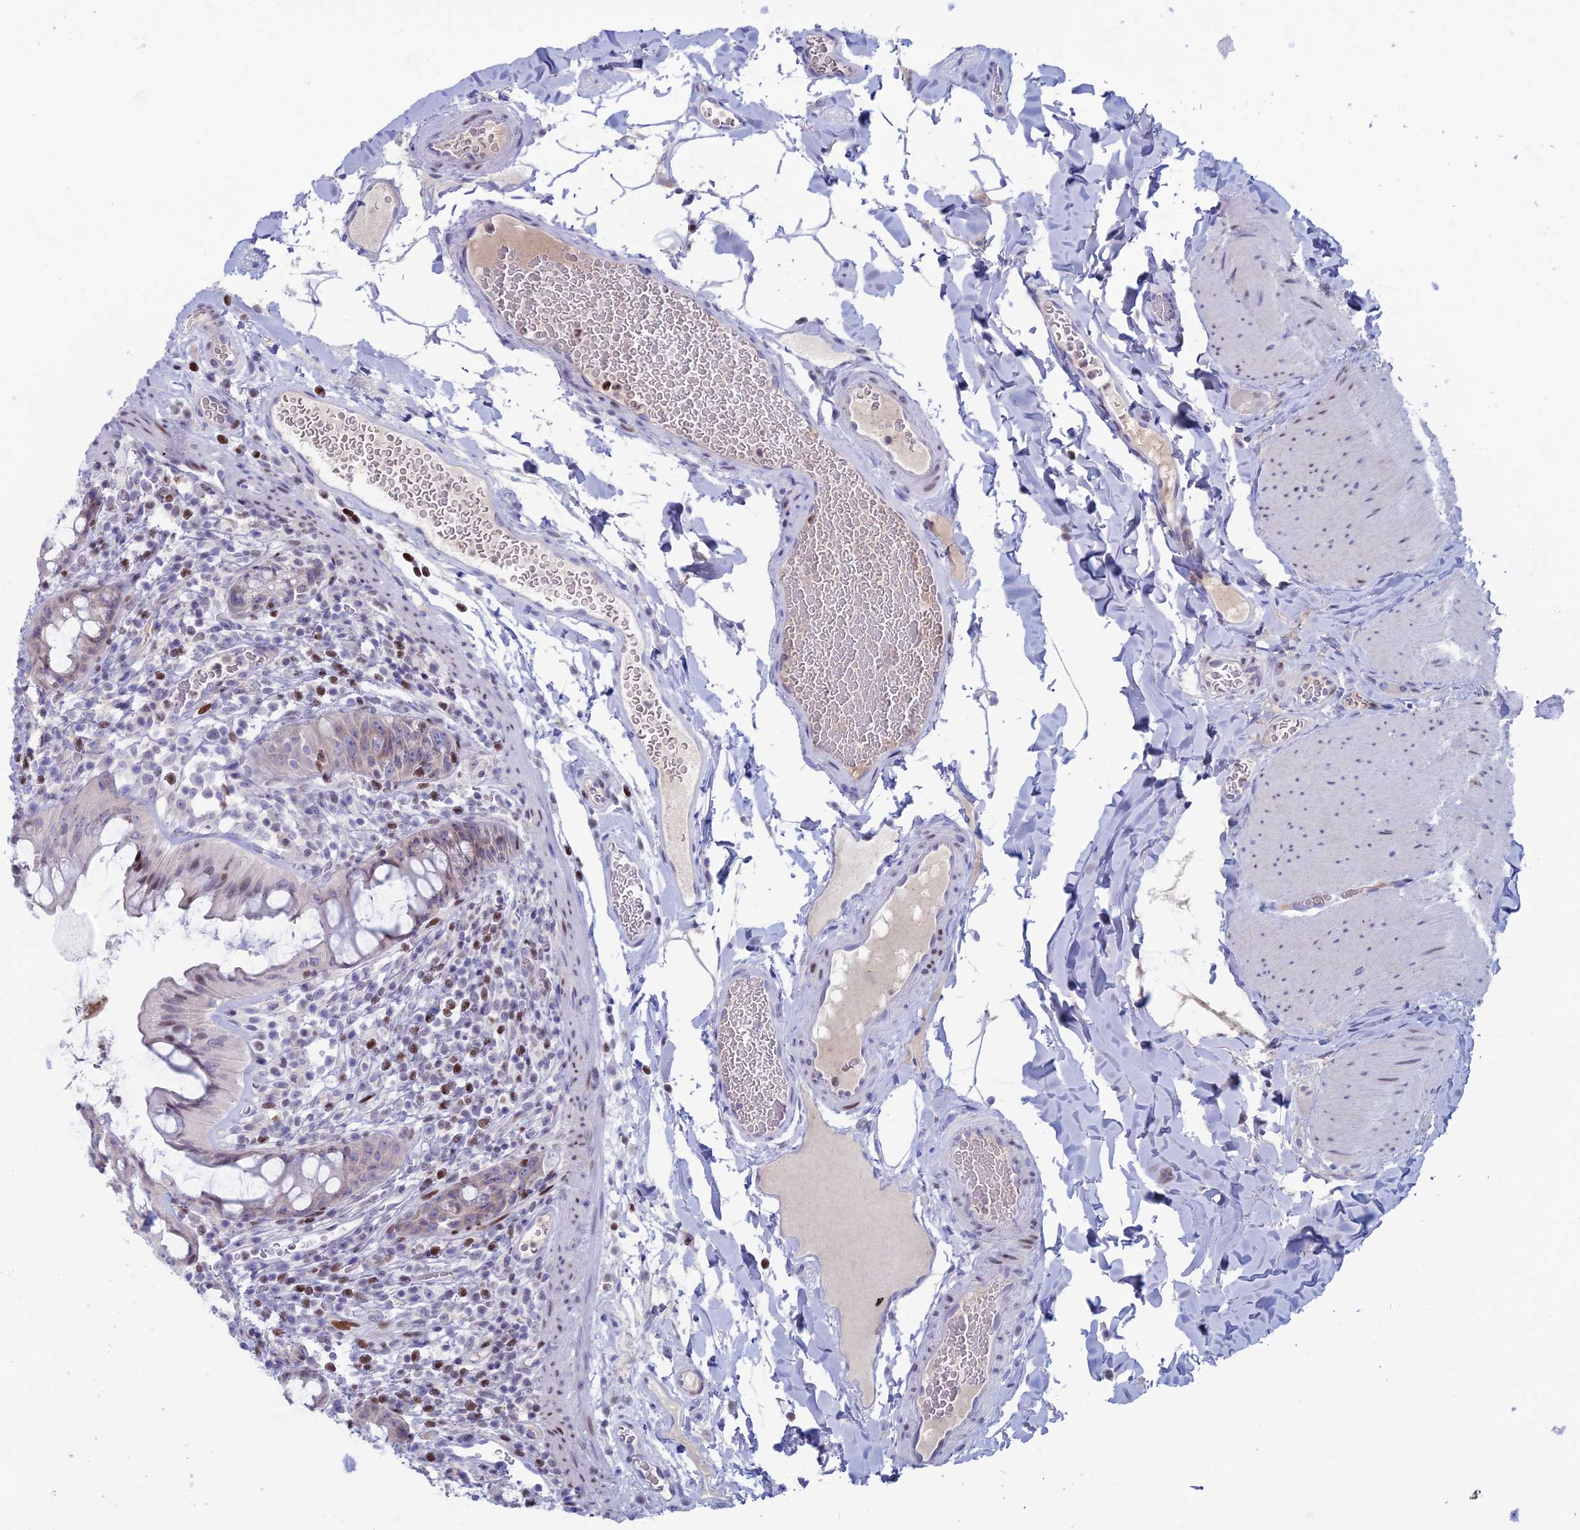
{"staining": {"intensity": "weak", "quantity": "25%-75%", "location": "nuclear"}, "tissue": "rectum", "cell_type": "Glandular cells", "image_type": "normal", "snomed": [{"axis": "morphology", "description": "Normal tissue, NOS"}, {"axis": "topography", "description": "Rectum"}], "caption": "Immunohistochemical staining of unremarkable rectum exhibits 25%-75% levels of weak nuclear protein positivity in approximately 25%-75% of glandular cells.", "gene": "CERS6", "patient": {"sex": "female", "age": 57}}